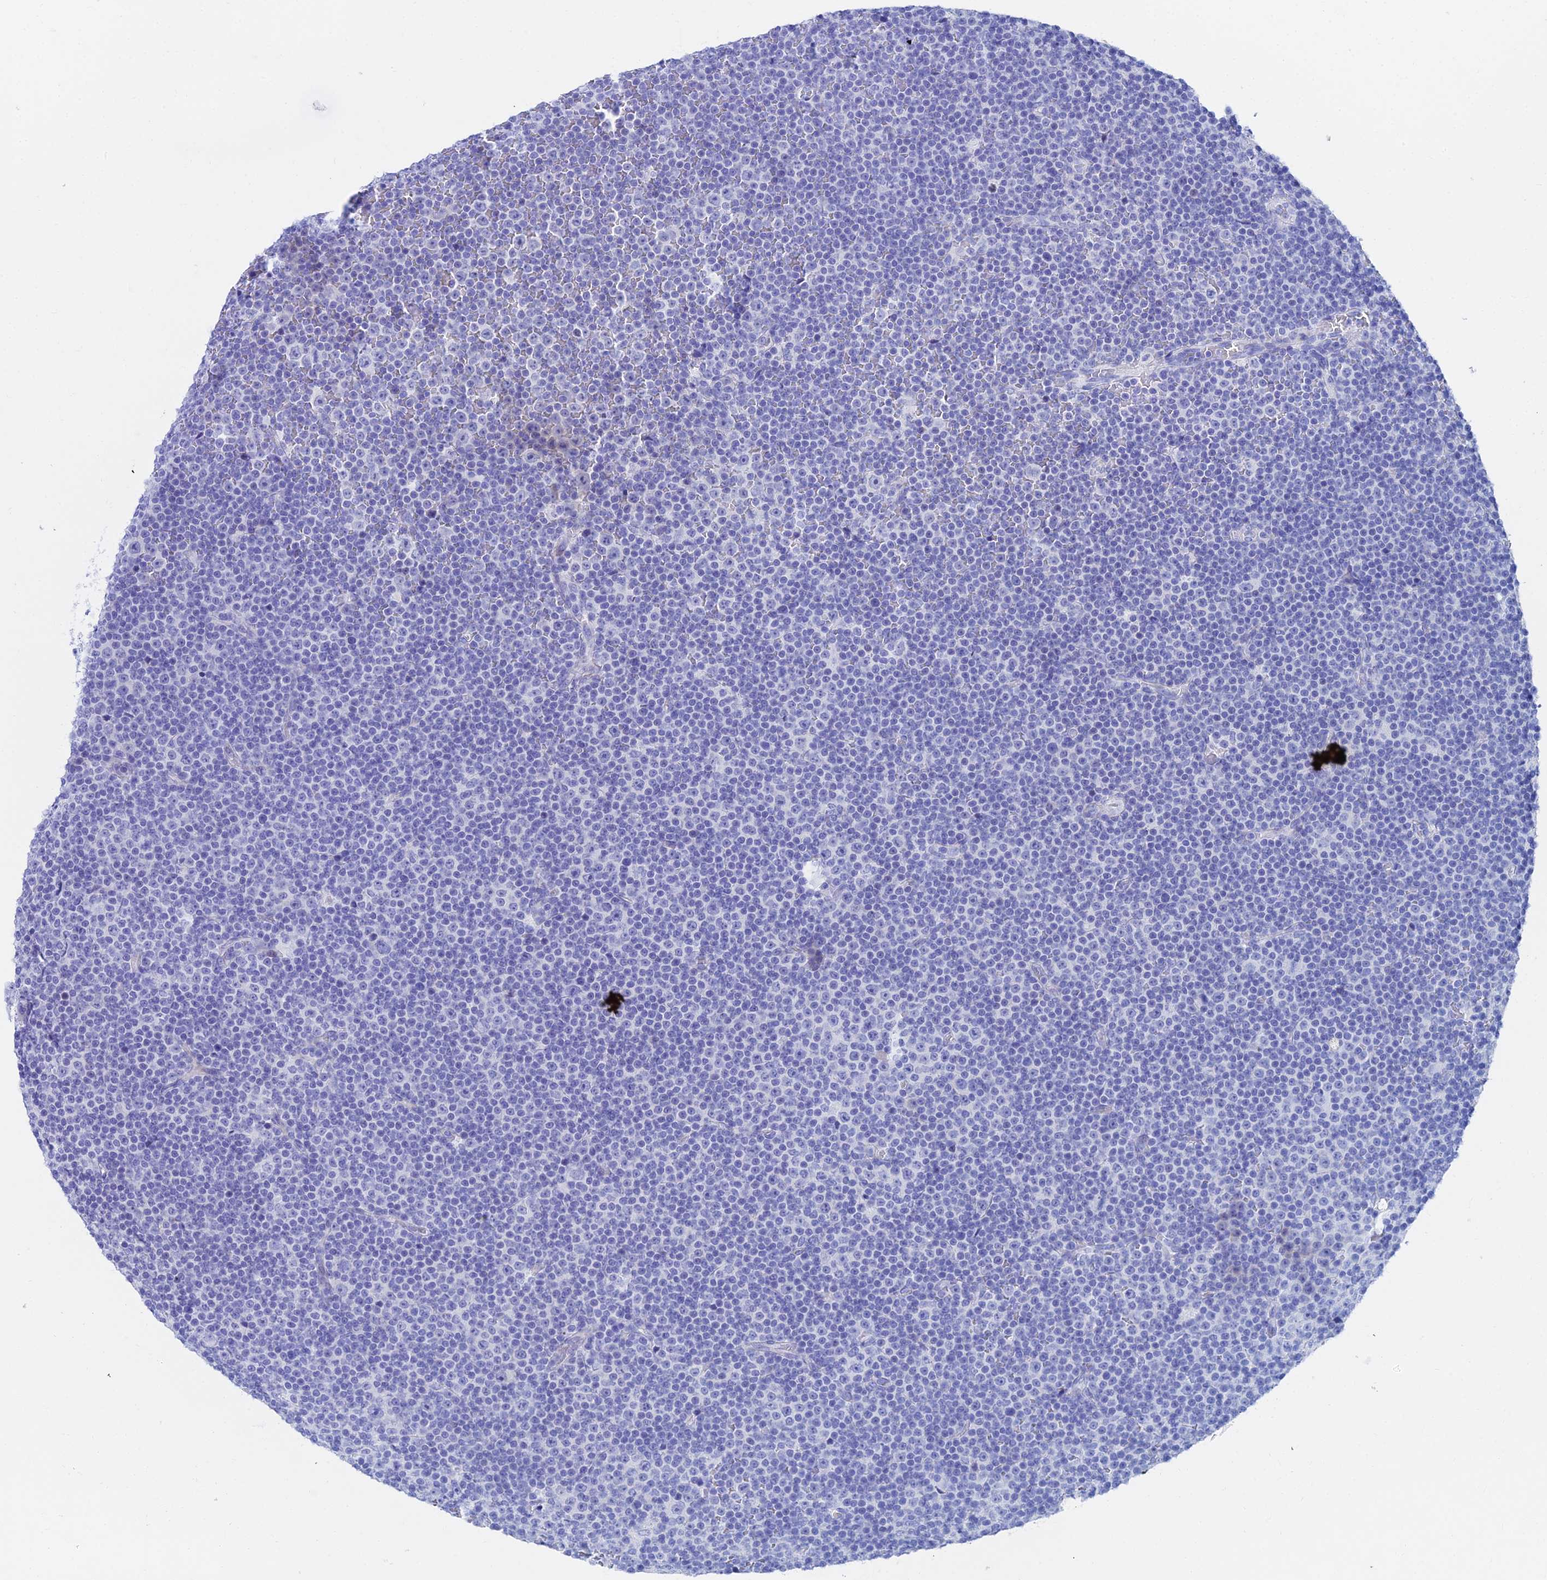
{"staining": {"intensity": "negative", "quantity": "none", "location": "none"}, "tissue": "lymphoma", "cell_type": "Tumor cells", "image_type": "cancer", "snomed": [{"axis": "morphology", "description": "Malignant lymphoma, non-Hodgkin's type, Low grade"}, {"axis": "topography", "description": "Lymph node"}], "caption": "Tumor cells show no significant protein expression in lymphoma.", "gene": "HSPA1L", "patient": {"sex": "female", "age": 67}}